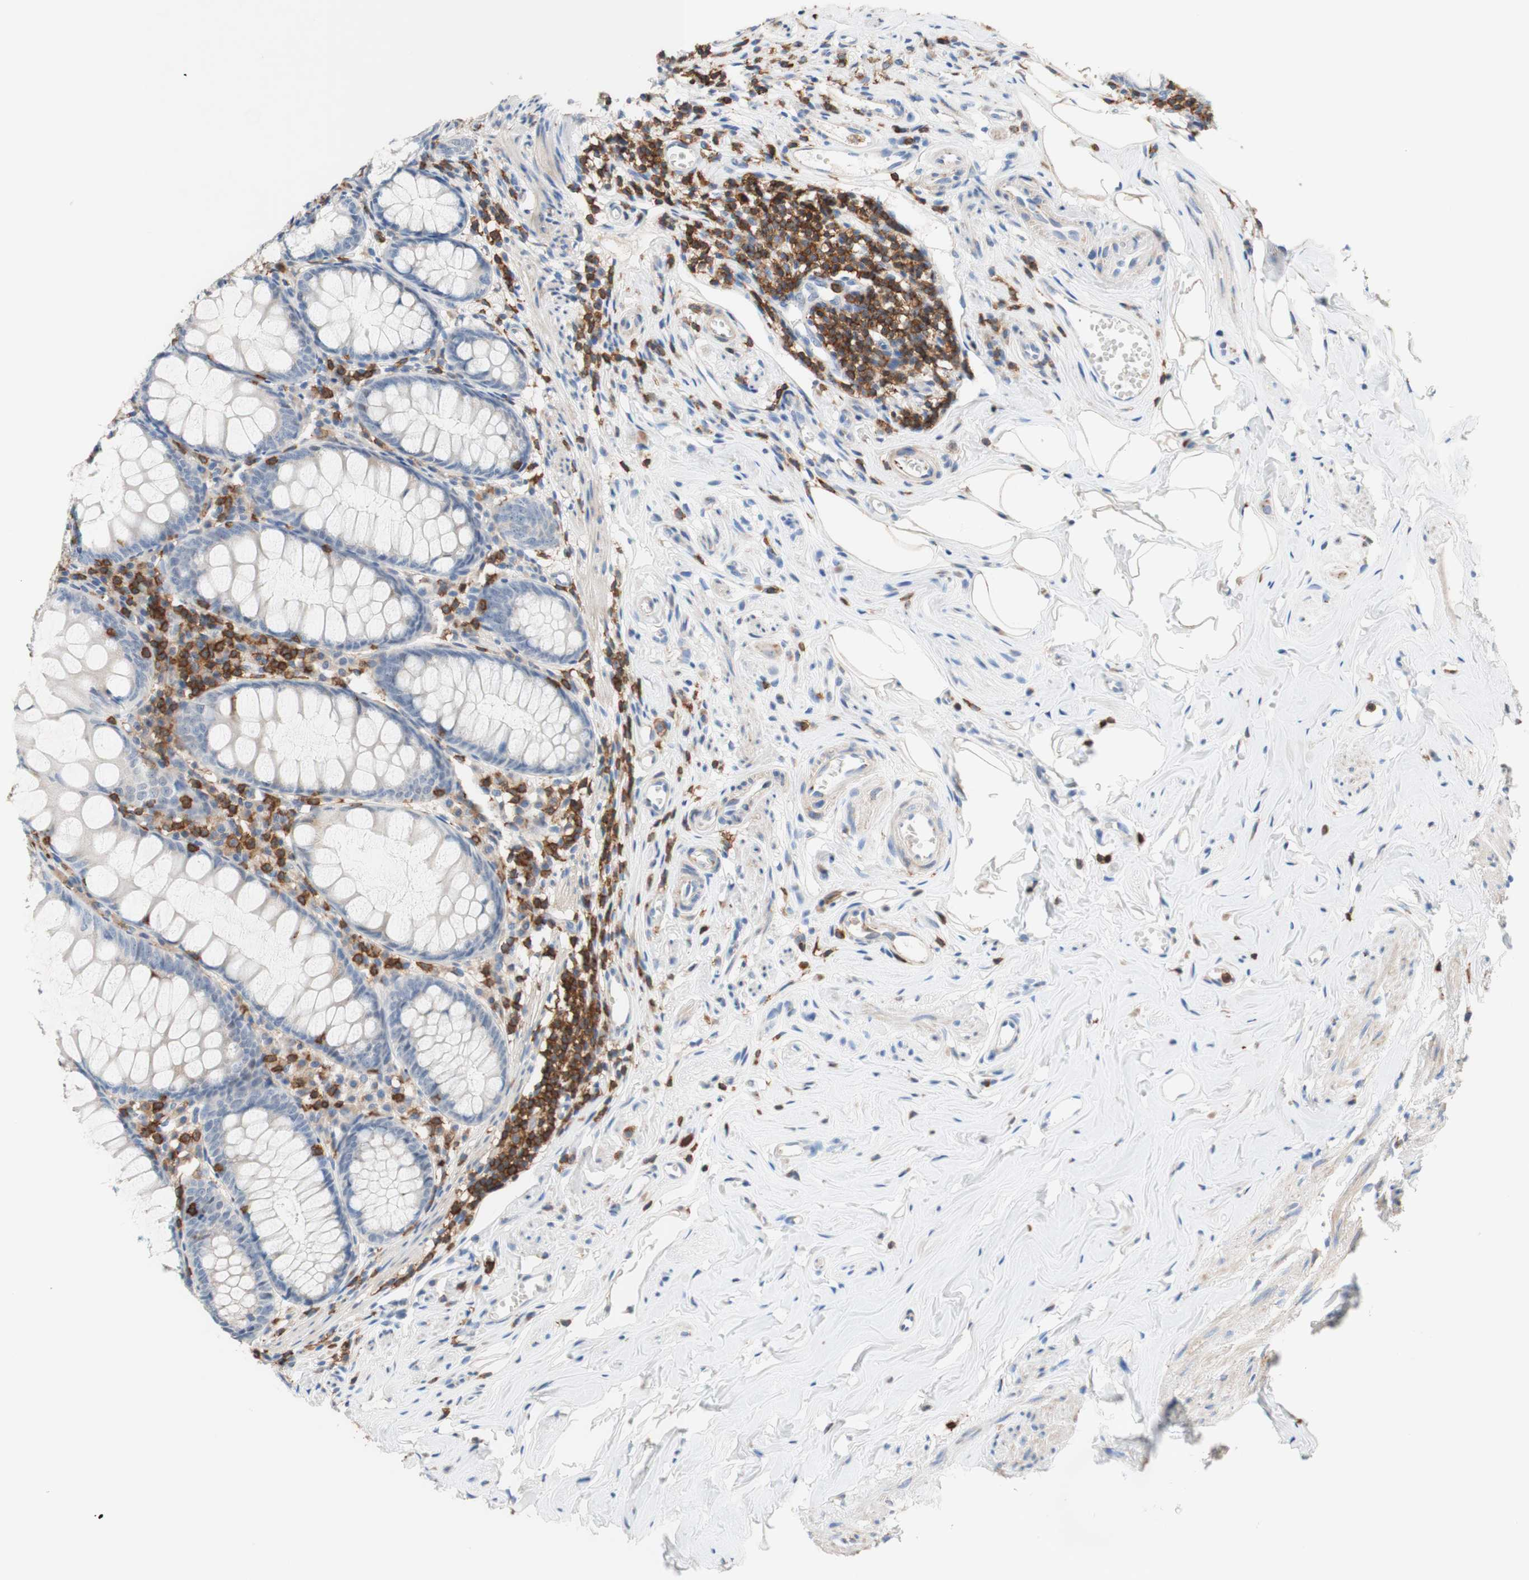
{"staining": {"intensity": "negative", "quantity": "none", "location": "none"}, "tissue": "appendix", "cell_type": "Glandular cells", "image_type": "normal", "snomed": [{"axis": "morphology", "description": "Normal tissue, NOS"}, {"axis": "topography", "description": "Appendix"}], "caption": "Glandular cells show no significant expression in benign appendix. The staining is performed using DAB brown chromogen with nuclei counter-stained in using hematoxylin.", "gene": "SPINK6", "patient": {"sex": "female", "age": 77}}